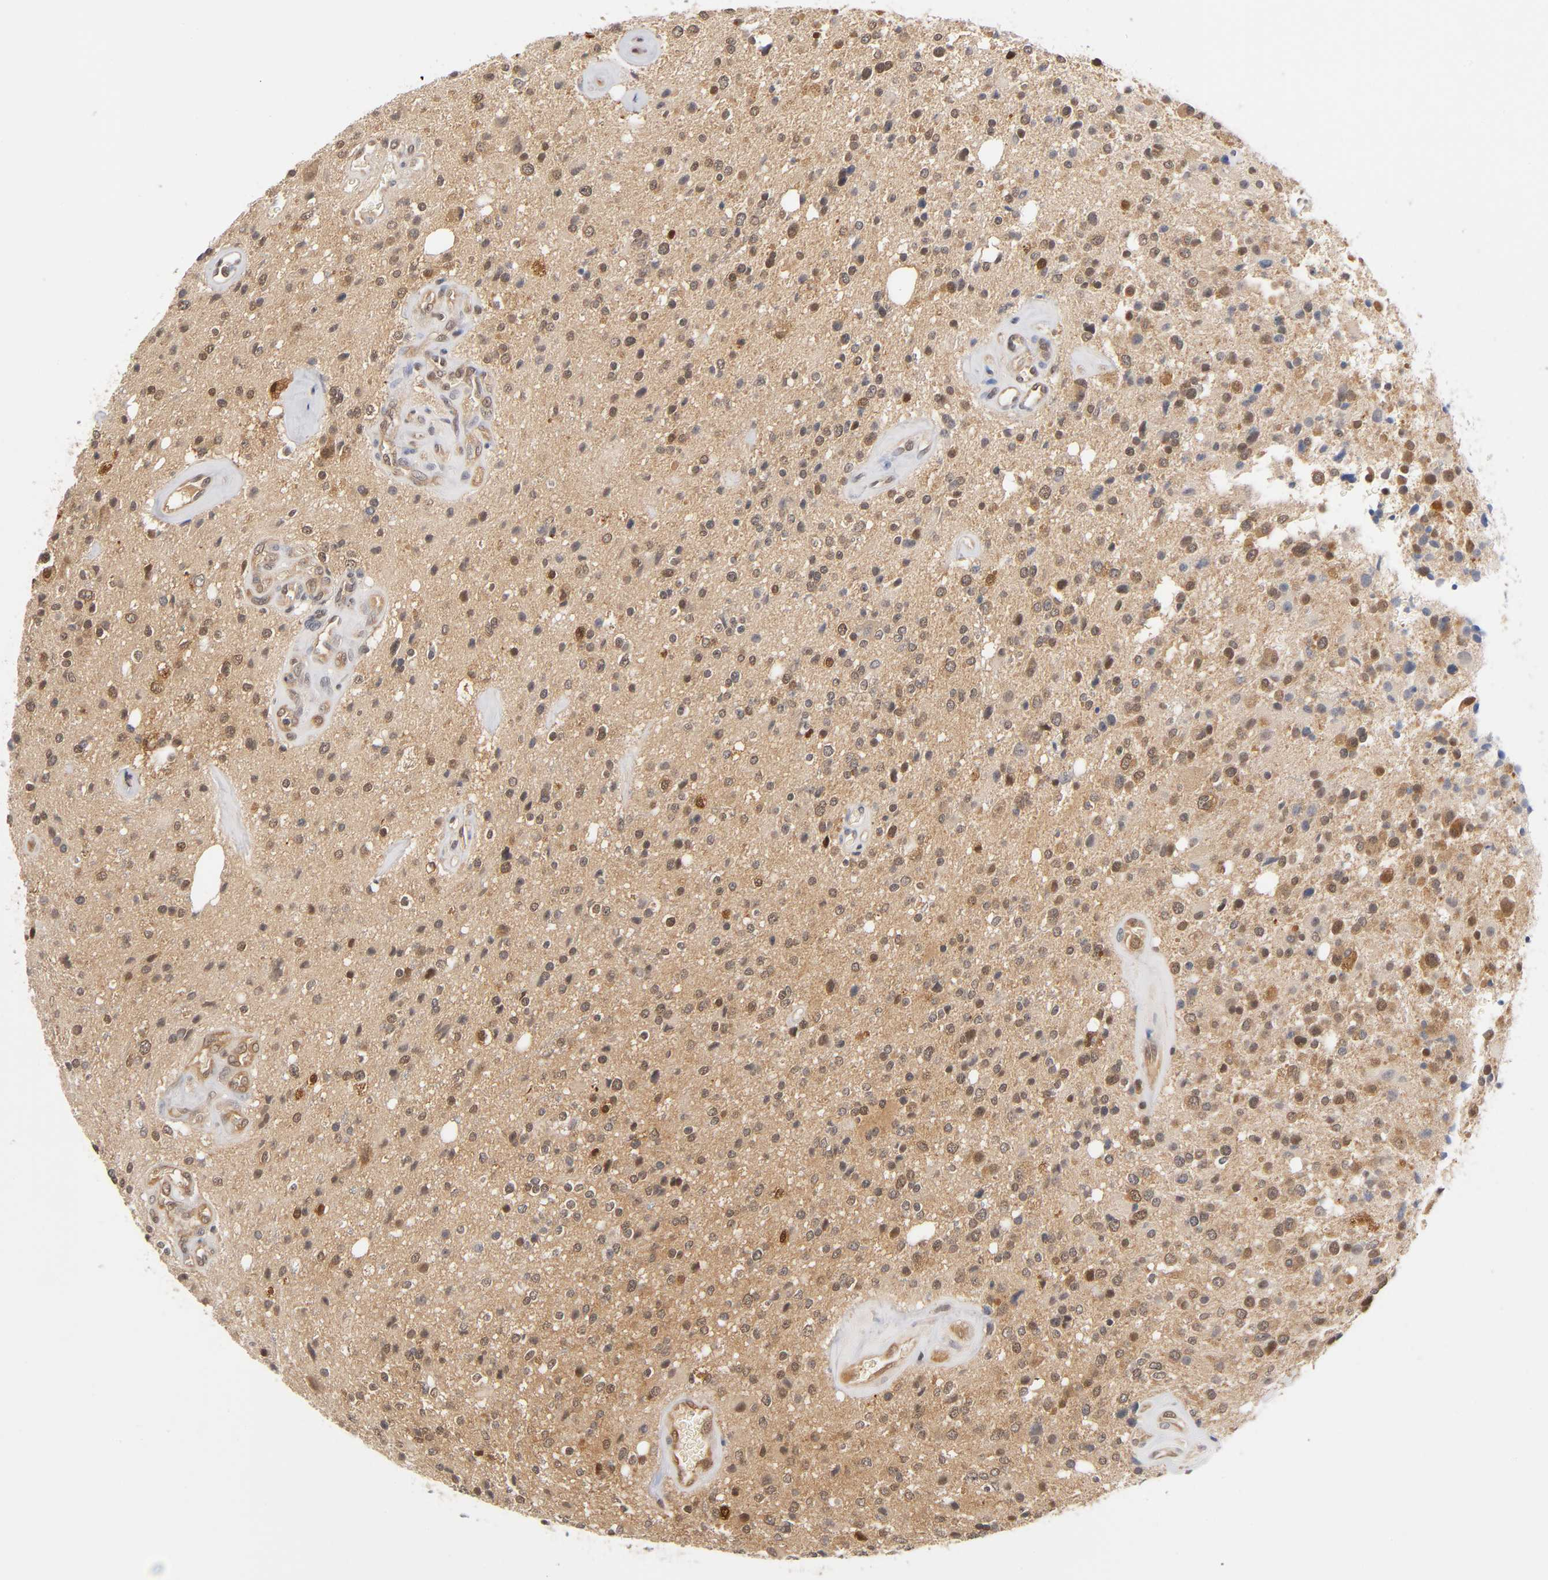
{"staining": {"intensity": "strong", "quantity": "25%-75%", "location": "cytoplasmic/membranous,nuclear"}, "tissue": "glioma", "cell_type": "Tumor cells", "image_type": "cancer", "snomed": [{"axis": "morphology", "description": "Glioma, malignant, High grade"}, {"axis": "topography", "description": "Brain"}], "caption": "The immunohistochemical stain highlights strong cytoplasmic/membranous and nuclear positivity in tumor cells of high-grade glioma (malignant) tissue.", "gene": "DFFB", "patient": {"sex": "male", "age": 47}}